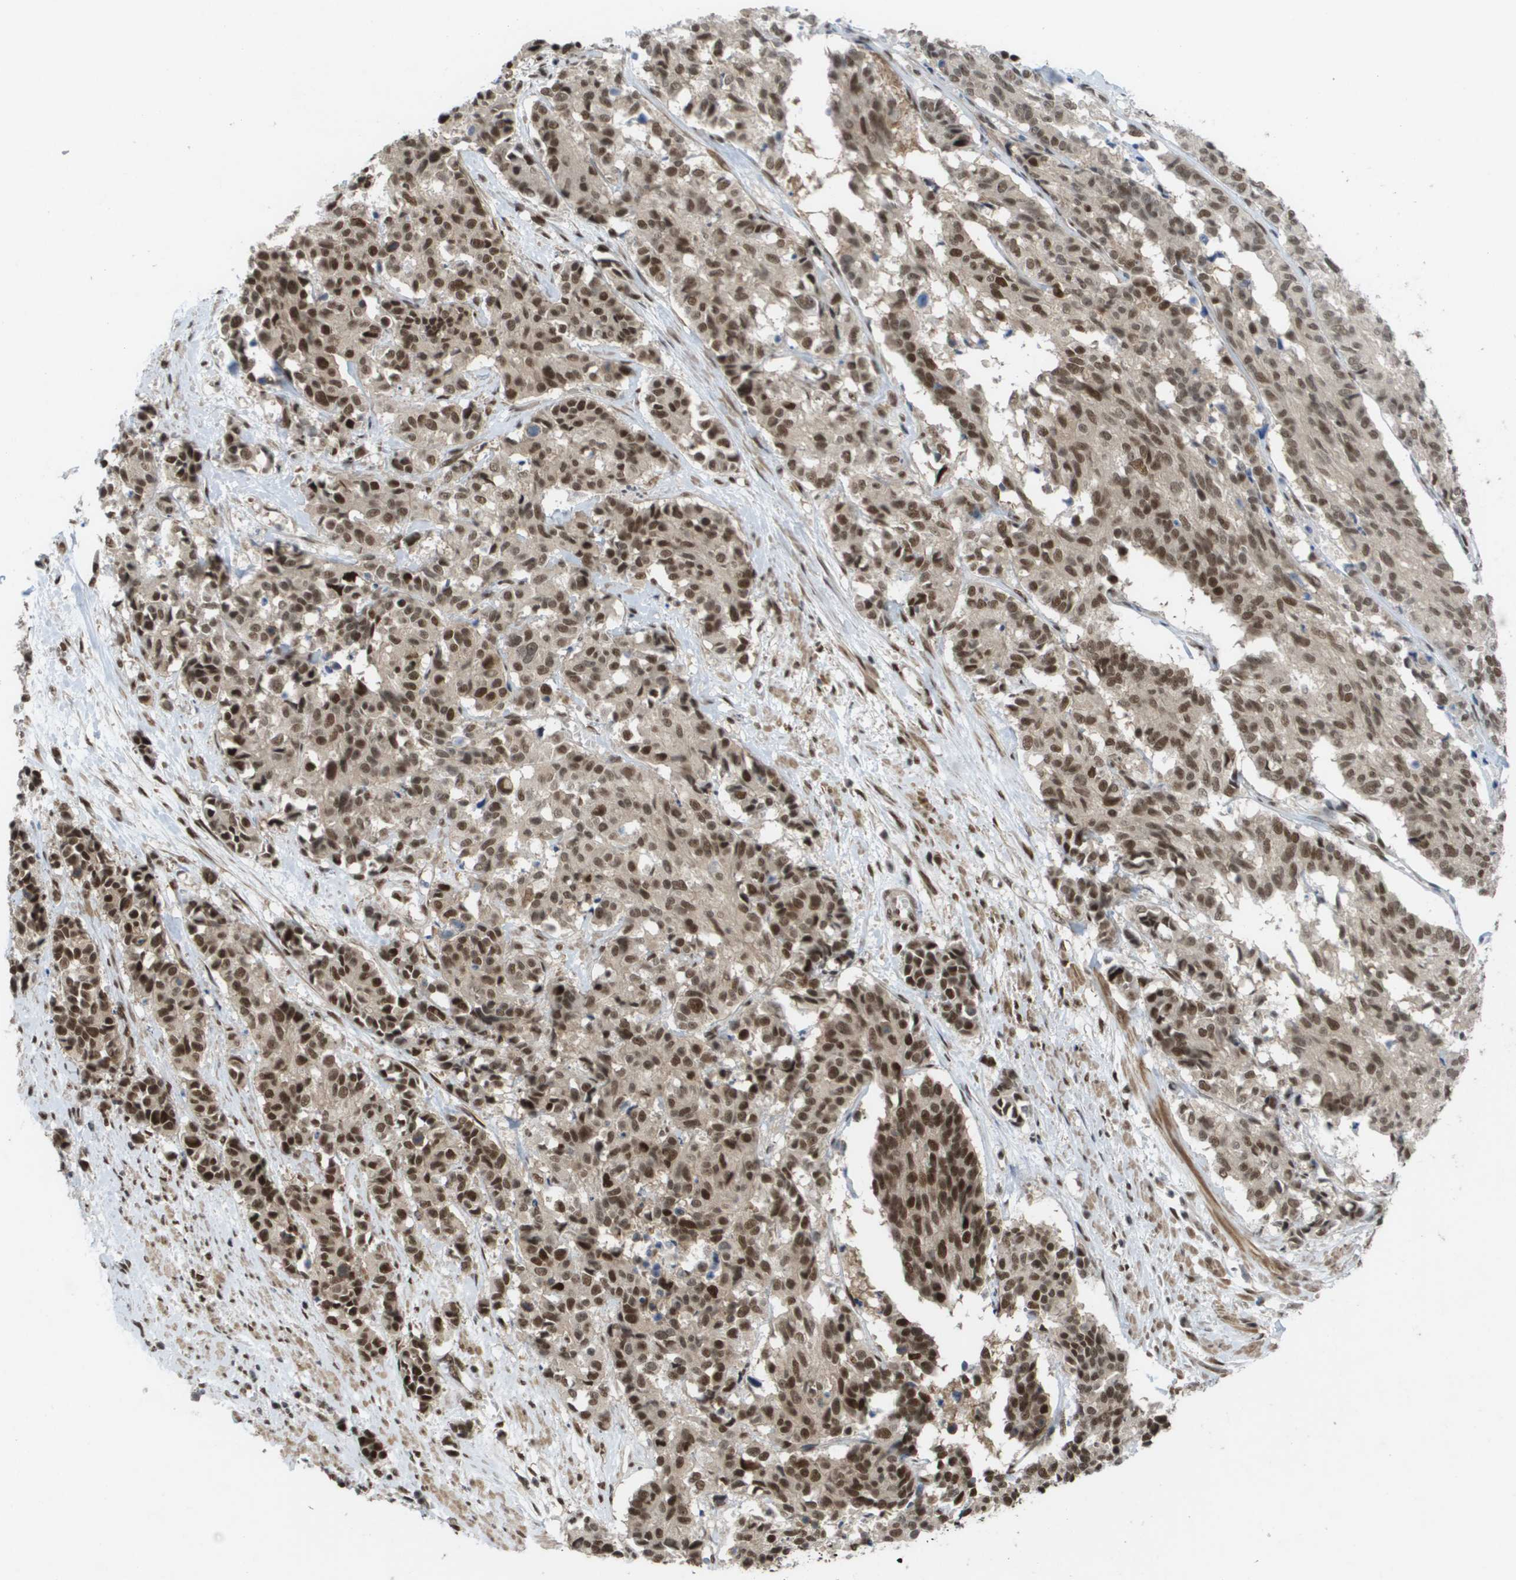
{"staining": {"intensity": "moderate", "quantity": ">75%", "location": "nuclear"}, "tissue": "cervical cancer", "cell_type": "Tumor cells", "image_type": "cancer", "snomed": [{"axis": "morphology", "description": "Squamous cell carcinoma, NOS"}, {"axis": "topography", "description": "Cervix"}], "caption": "Tumor cells demonstrate moderate nuclear positivity in approximately >75% of cells in cervical cancer (squamous cell carcinoma).", "gene": "CDT1", "patient": {"sex": "female", "age": 35}}